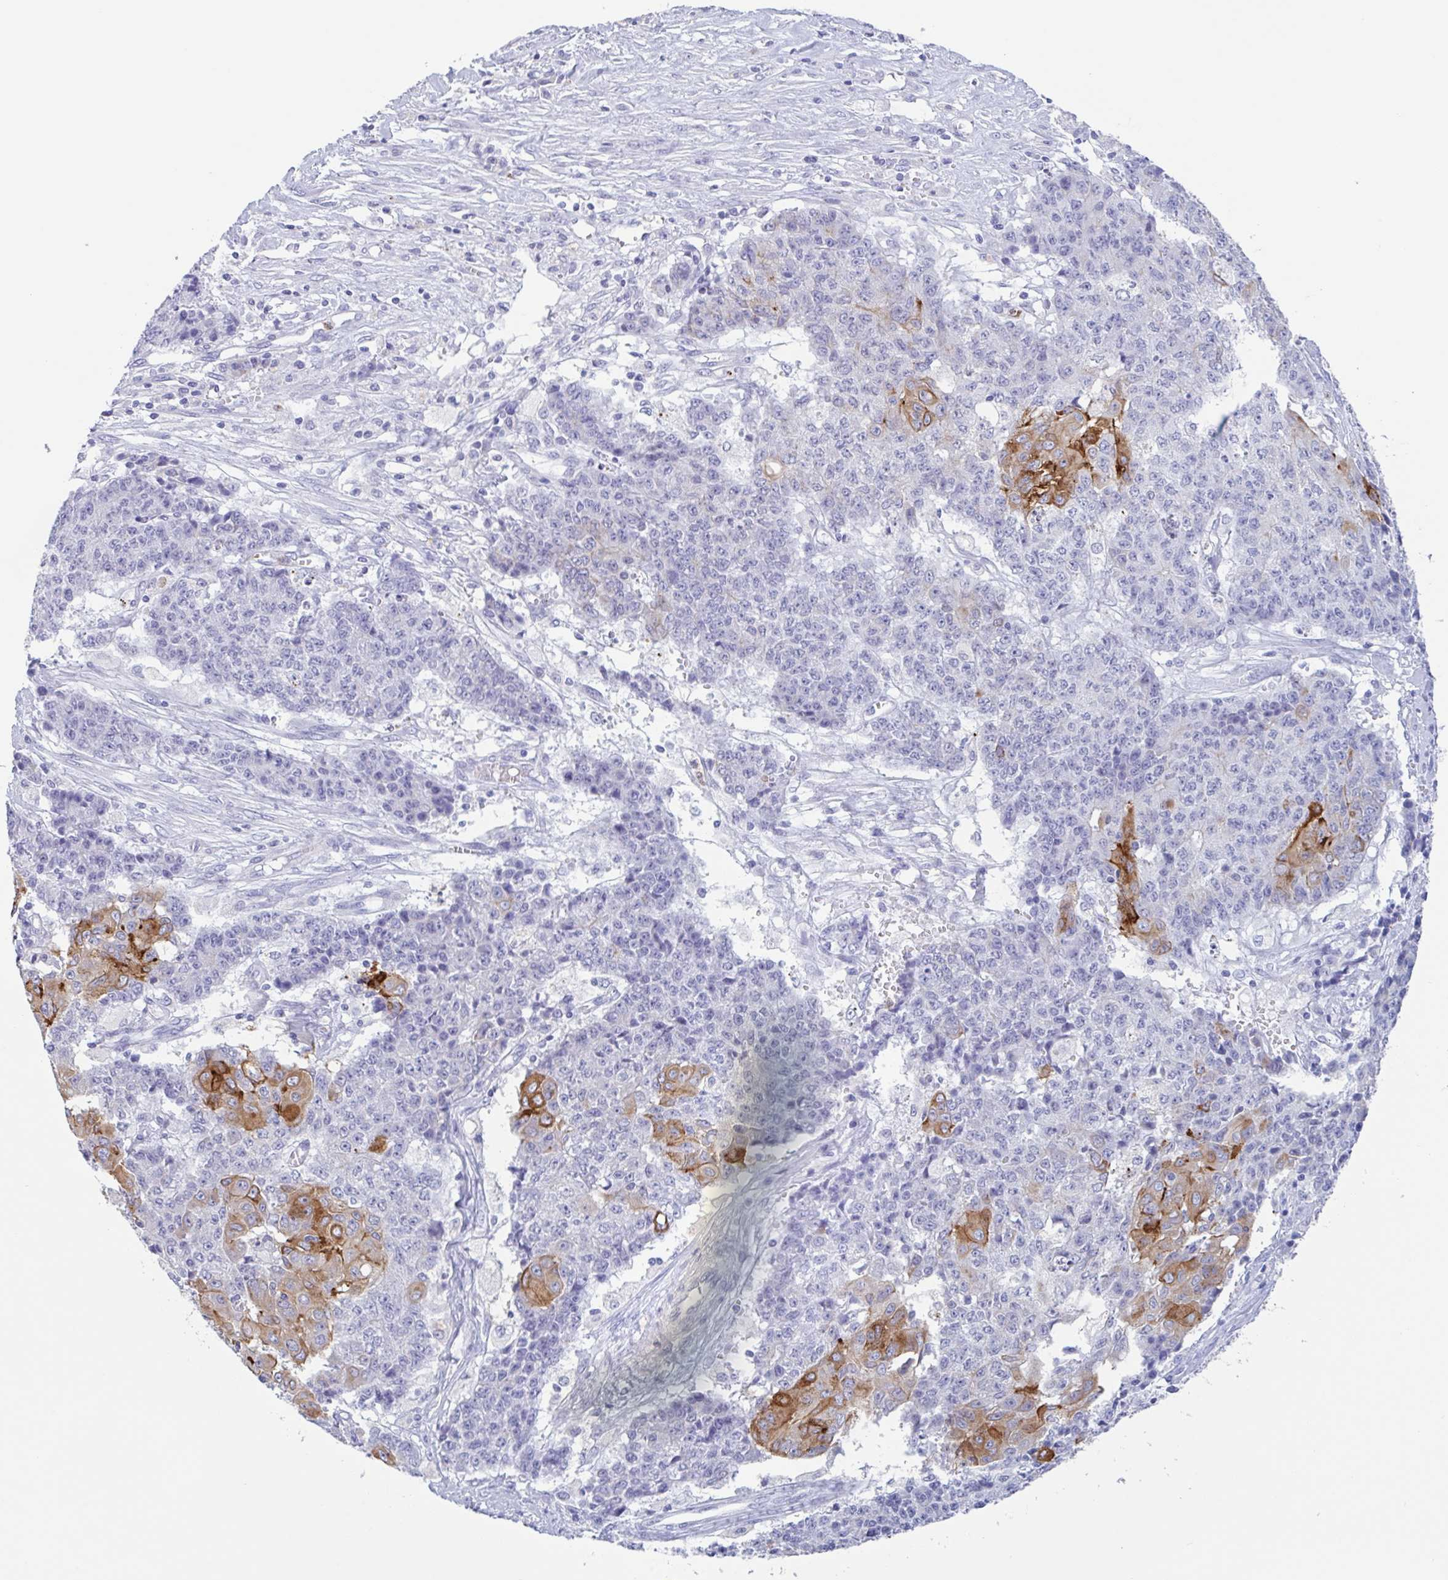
{"staining": {"intensity": "moderate", "quantity": "<25%", "location": "cytoplasmic/membranous"}, "tissue": "ovarian cancer", "cell_type": "Tumor cells", "image_type": "cancer", "snomed": [{"axis": "morphology", "description": "Carcinoma, endometroid"}, {"axis": "topography", "description": "Ovary"}], "caption": "The photomicrograph demonstrates a brown stain indicating the presence of a protein in the cytoplasmic/membranous of tumor cells in ovarian cancer (endometroid carcinoma).", "gene": "DTWD2", "patient": {"sex": "female", "age": 42}}